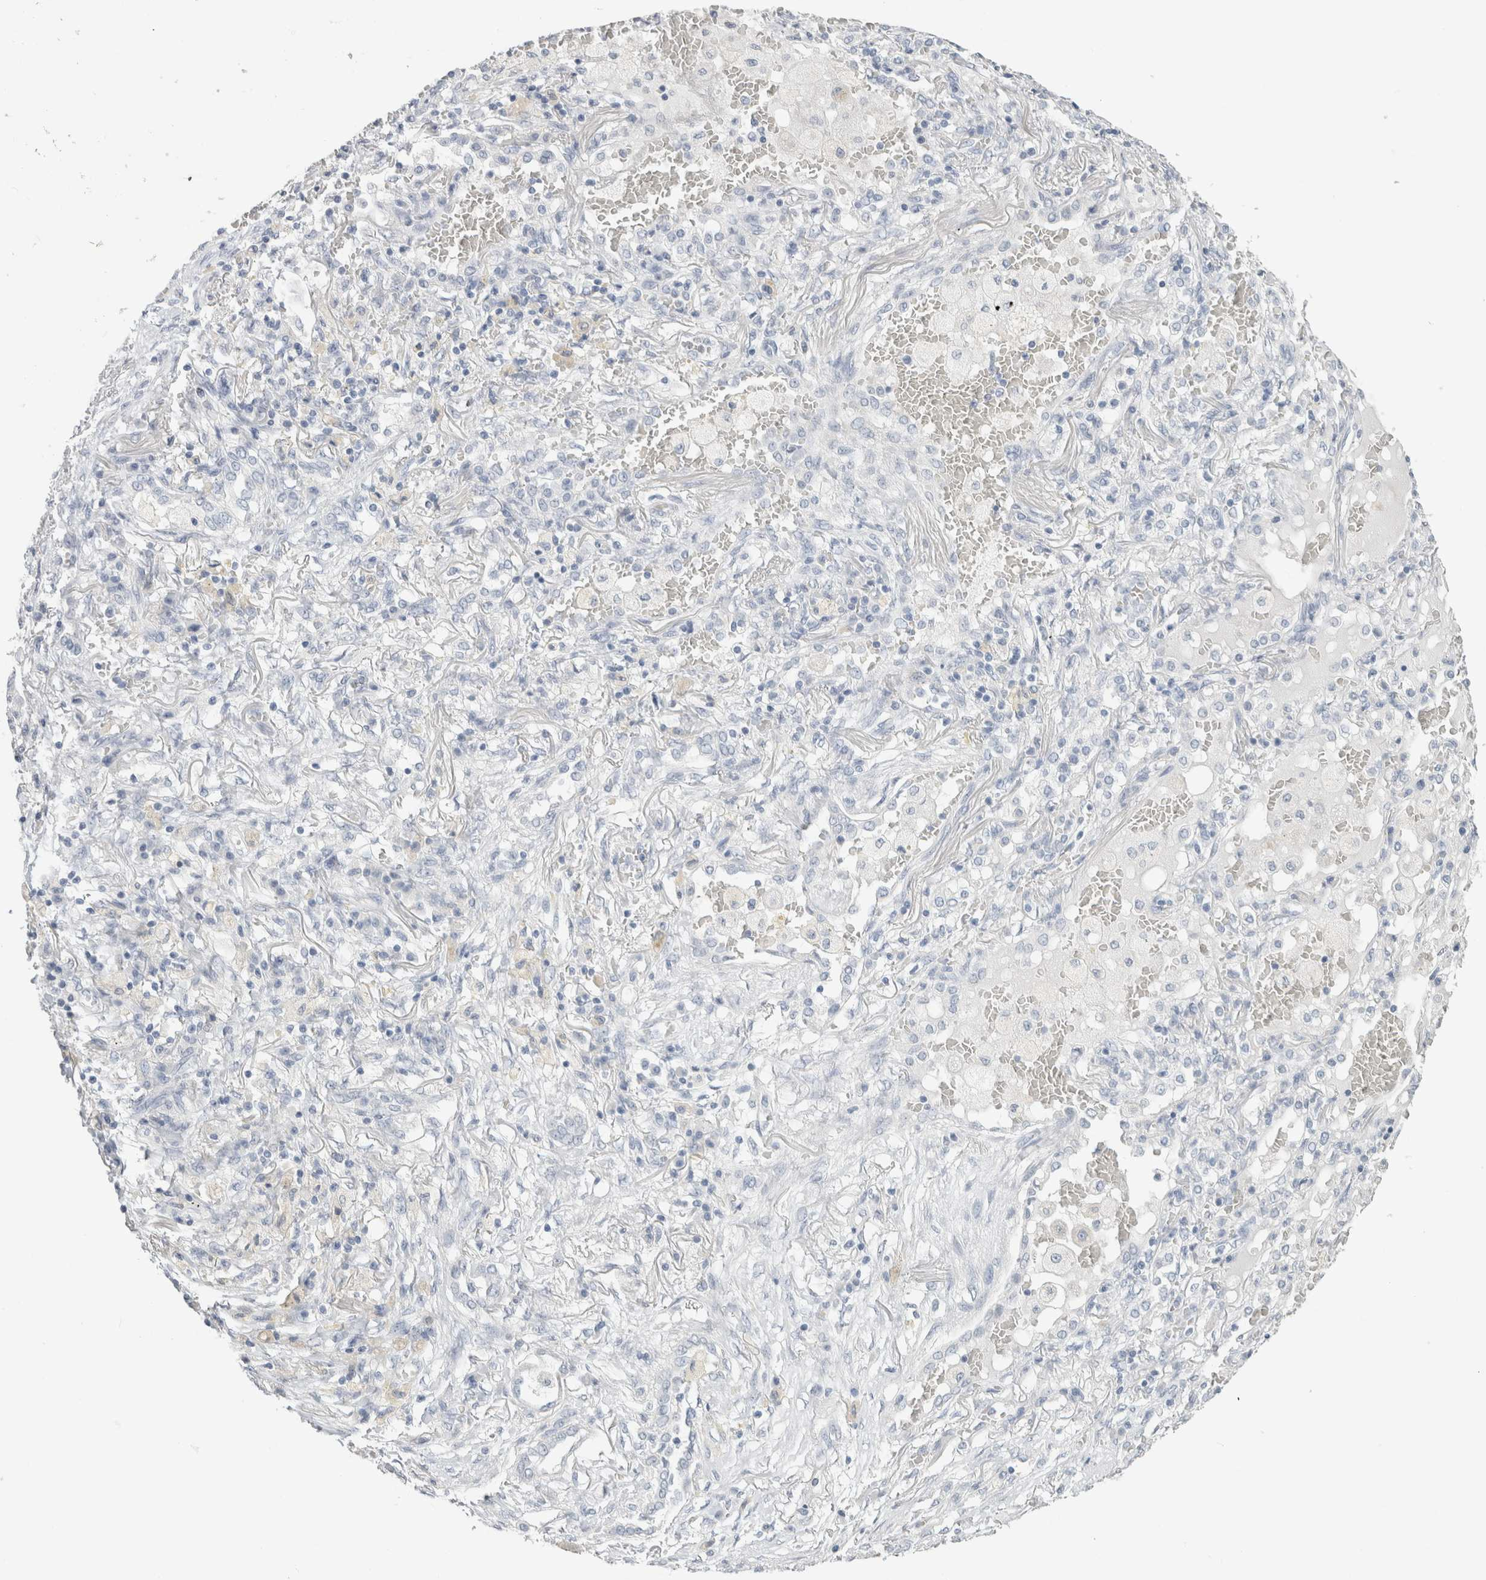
{"staining": {"intensity": "negative", "quantity": "none", "location": "none"}, "tissue": "lung cancer", "cell_type": "Tumor cells", "image_type": "cancer", "snomed": [{"axis": "morphology", "description": "Squamous cell carcinoma, NOS"}, {"axis": "topography", "description": "Lung"}], "caption": "DAB immunohistochemical staining of human squamous cell carcinoma (lung) shows no significant positivity in tumor cells.", "gene": "SLC6A1", "patient": {"sex": "male", "age": 61}}